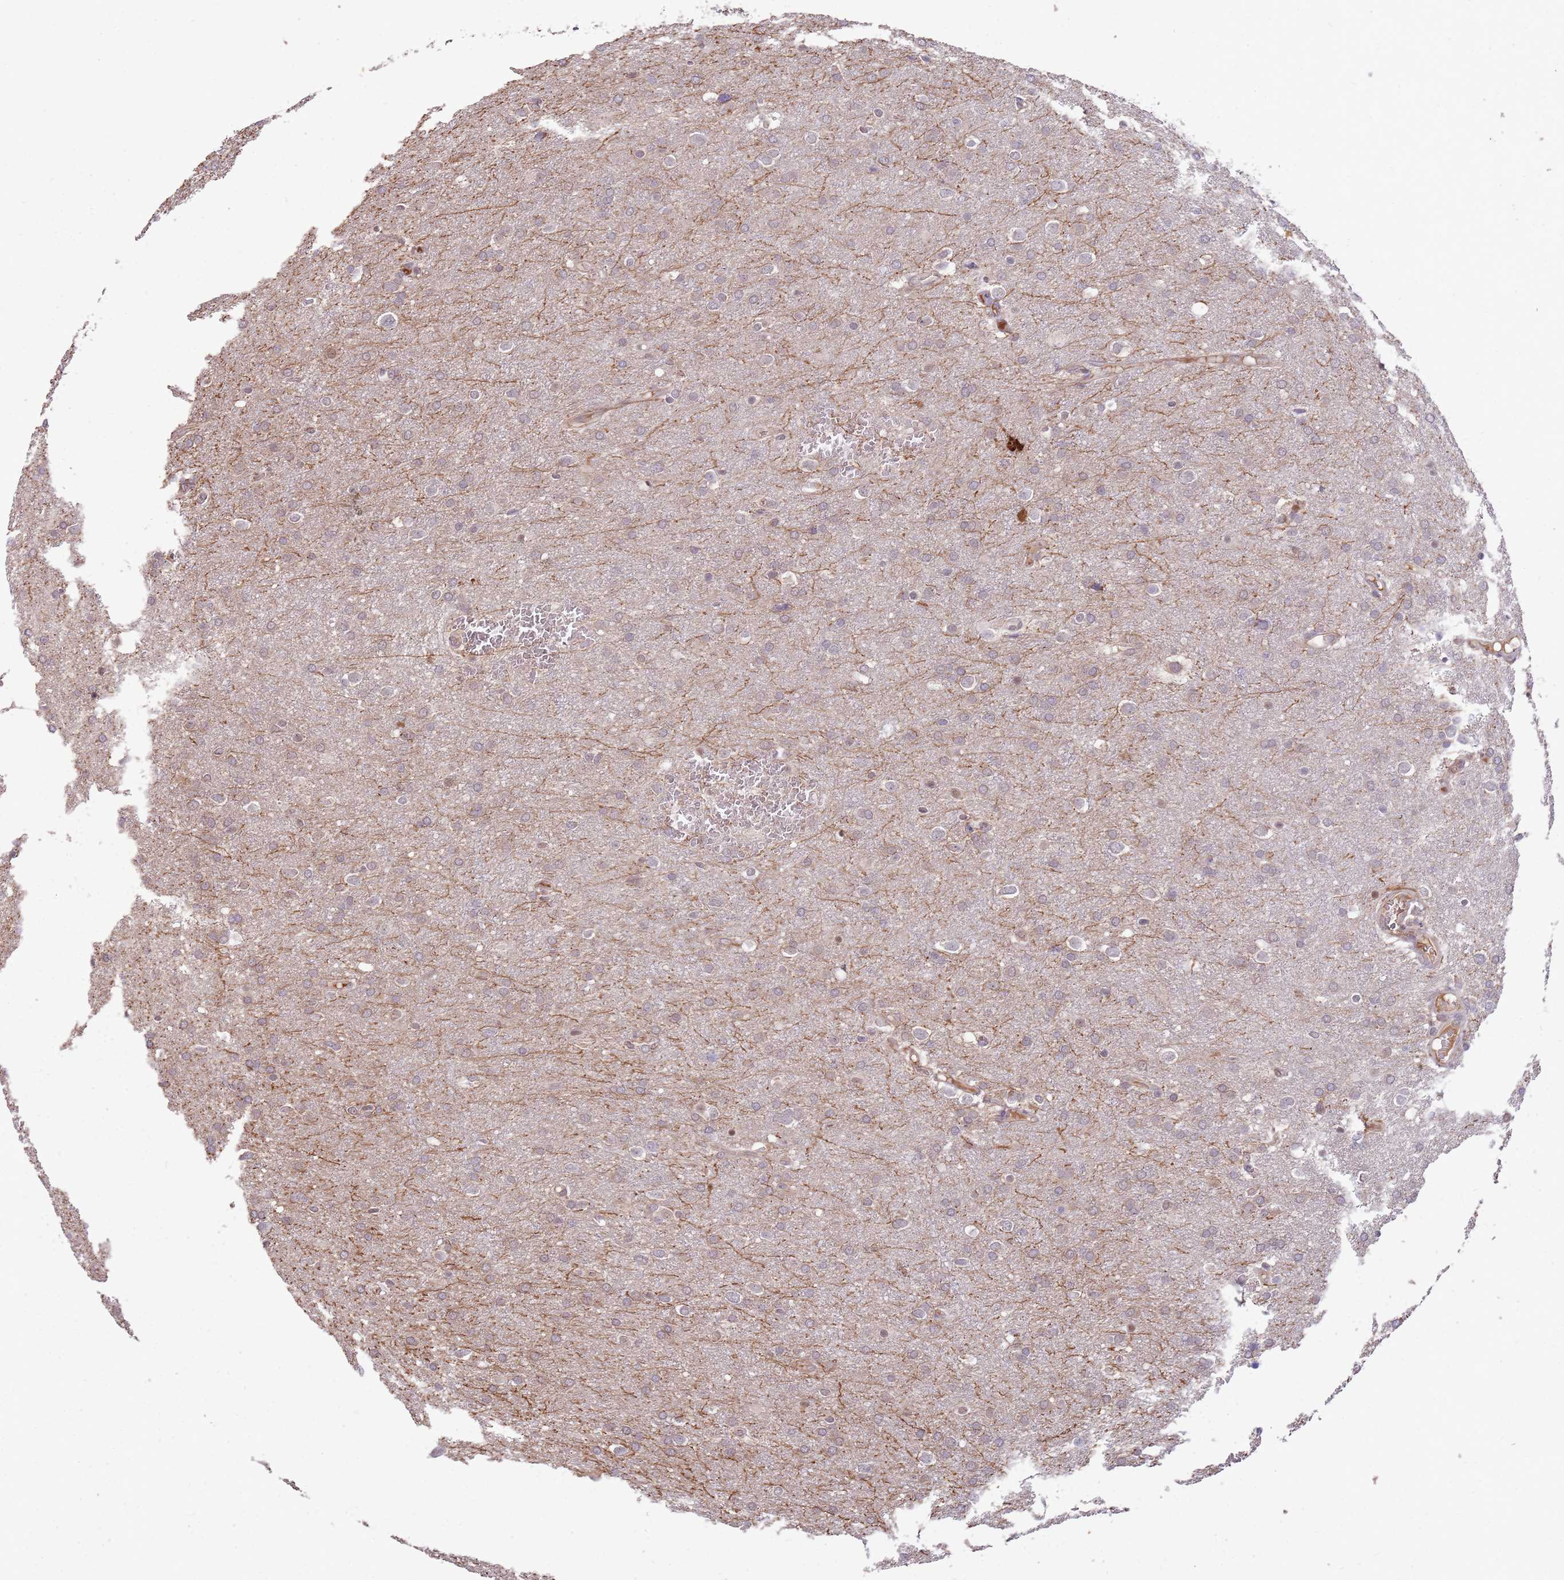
{"staining": {"intensity": "weak", "quantity": "25%-75%", "location": "cytoplasmic/membranous"}, "tissue": "glioma", "cell_type": "Tumor cells", "image_type": "cancer", "snomed": [{"axis": "morphology", "description": "Glioma, malignant, Low grade"}, {"axis": "topography", "description": "Brain"}], "caption": "IHC photomicrograph of neoplastic tissue: malignant low-grade glioma stained using immunohistochemistry demonstrates low levels of weak protein expression localized specifically in the cytoplasmic/membranous of tumor cells, appearing as a cytoplasmic/membranous brown color.", "gene": "NBPF6", "patient": {"sex": "female", "age": 32}}